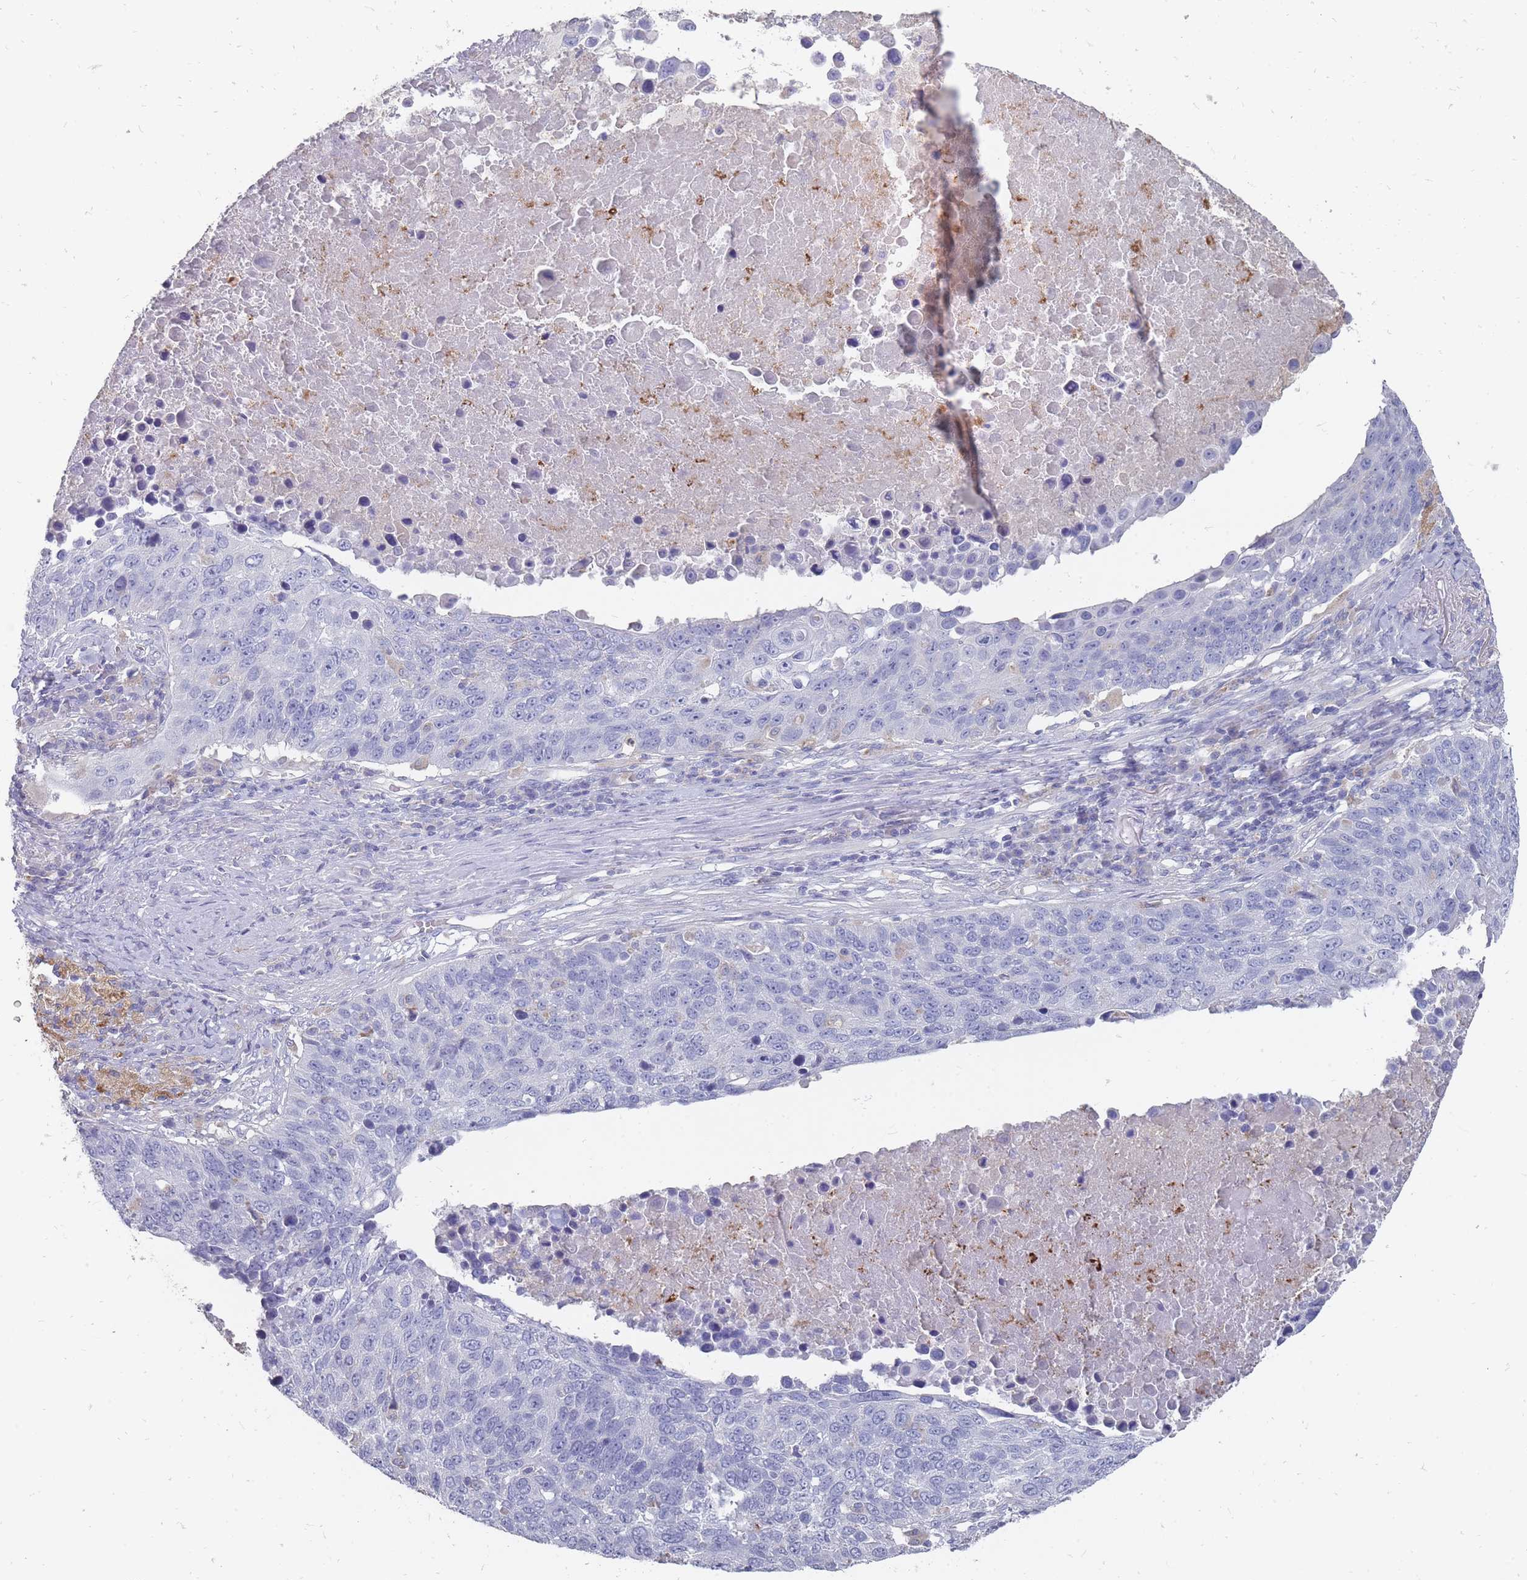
{"staining": {"intensity": "negative", "quantity": "none", "location": "none"}, "tissue": "lung cancer", "cell_type": "Tumor cells", "image_type": "cancer", "snomed": [{"axis": "morphology", "description": "Normal tissue, NOS"}, {"axis": "morphology", "description": "Squamous cell carcinoma, NOS"}, {"axis": "topography", "description": "Lymph node"}, {"axis": "topography", "description": "Lung"}], "caption": "High power microscopy histopathology image of an IHC micrograph of lung squamous cell carcinoma, revealing no significant staining in tumor cells. (DAB immunohistochemistry, high magnification).", "gene": "OTULINL", "patient": {"sex": "male", "age": 66}}